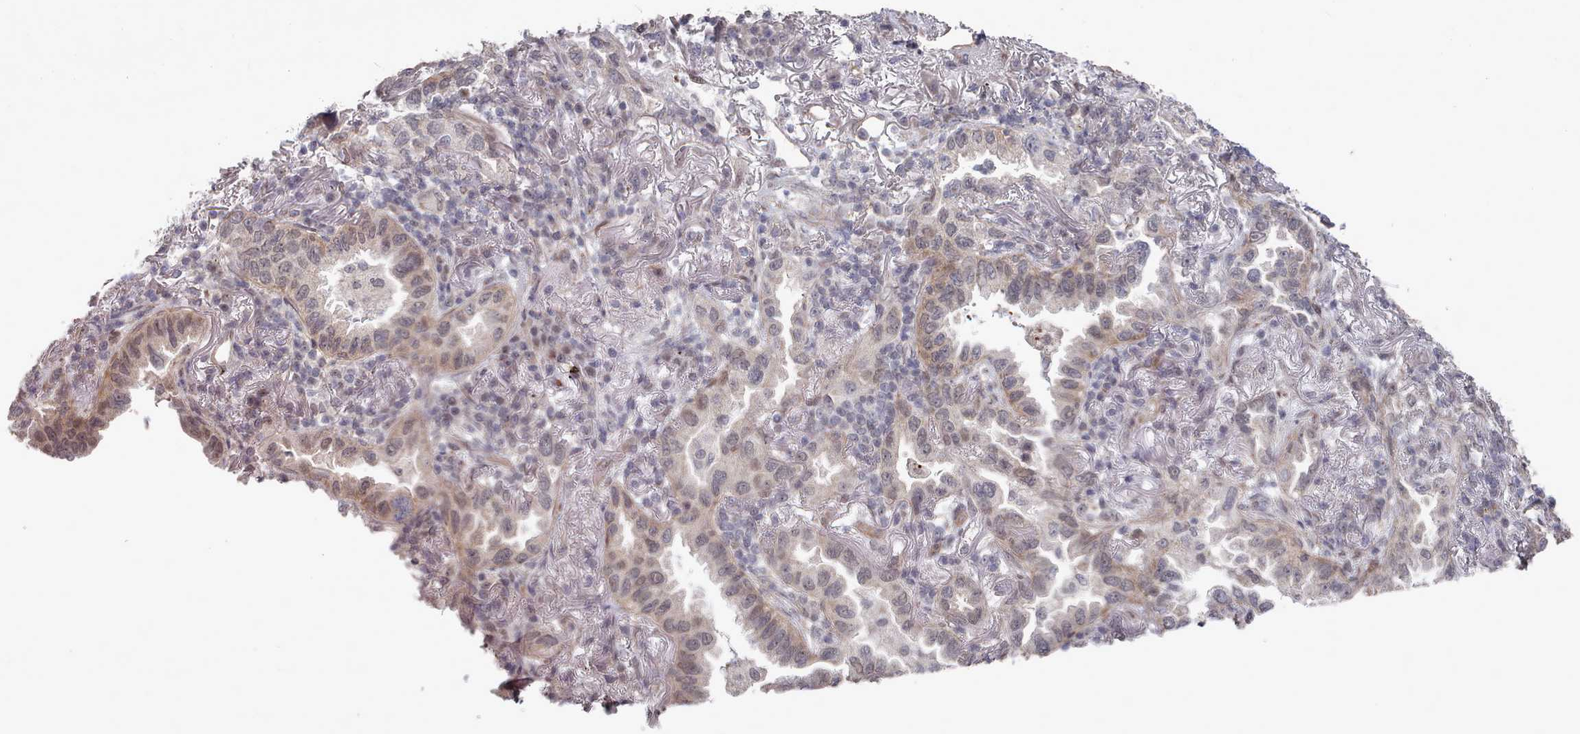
{"staining": {"intensity": "weak", "quantity": "25%-75%", "location": "nuclear"}, "tissue": "lung cancer", "cell_type": "Tumor cells", "image_type": "cancer", "snomed": [{"axis": "morphology", "description": "Adenocarcinoma, NOS"}, {"axis": "topography", "description": "Lung"}], "caption": "Lung cancer tissue shows weak nuclear expression in about 25%-75% of tumor cells, visualized by immunohistochemistry. (DAB = brown stain, brightfield microscopy at high magnification).", "gene": "CPSF4", "patient": {"sex": "female", "age": 69}}